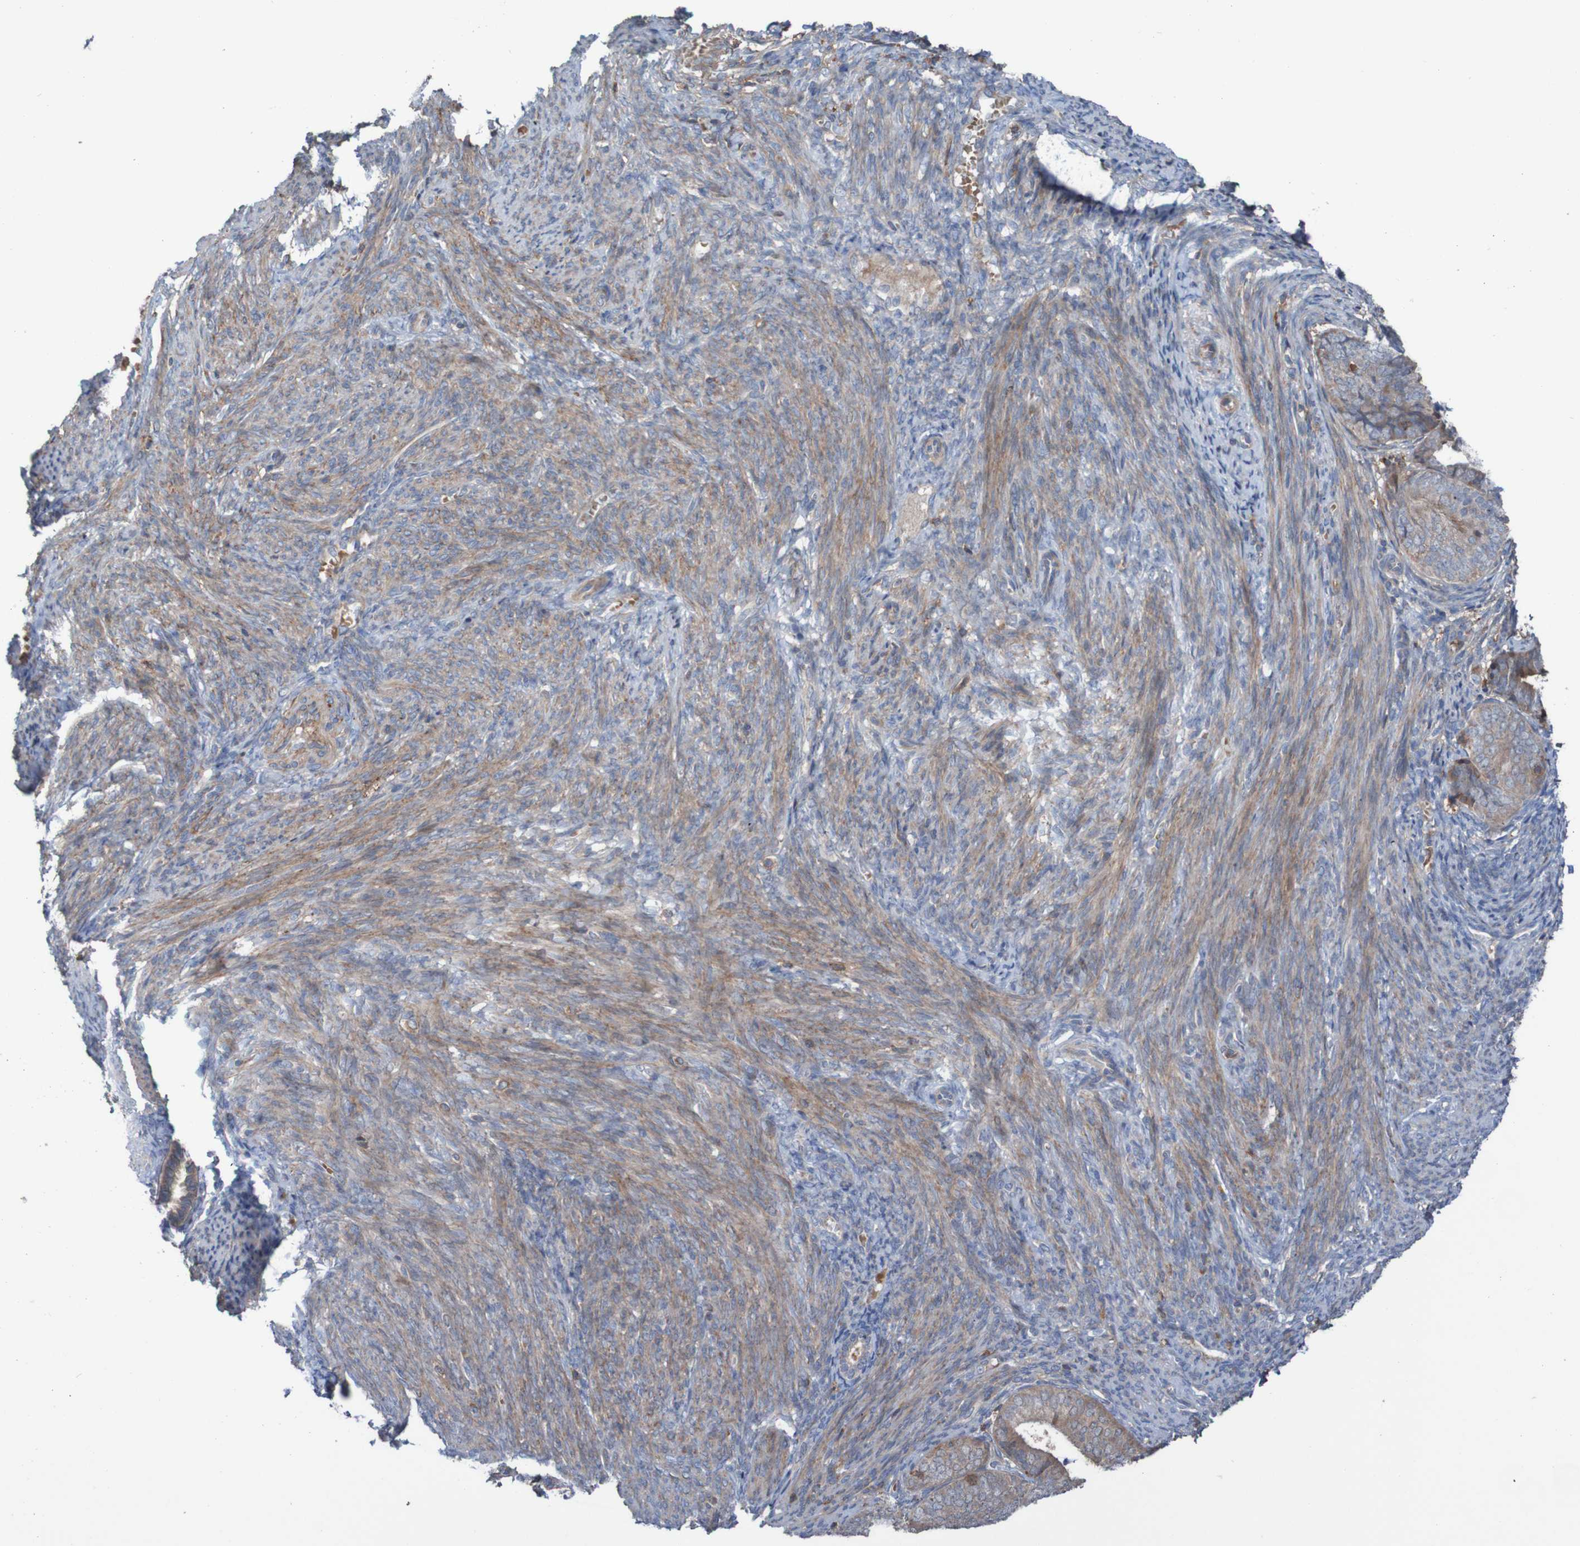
{"staining": {"intensity": "moderate", "quantity": ">75%", "location": "cytoplasmic/membranous"}, "tissue": "endometrial cancer", "cell_type": "Tumor cells", "image_type": "cancer", "snomed": [{"axis": "morphology", "description": "Adenocarcinoma, NOS"}, {"axis": "topography", "description": "Endometrium"}], "caption": "A medium amount of moderate cytoplasmic/membranous staining is identified in about >75% of tumor cells in endometrial cancer tissue.", "gene": "PDGFB", "patient": {"sex": "female", "age": 63}}